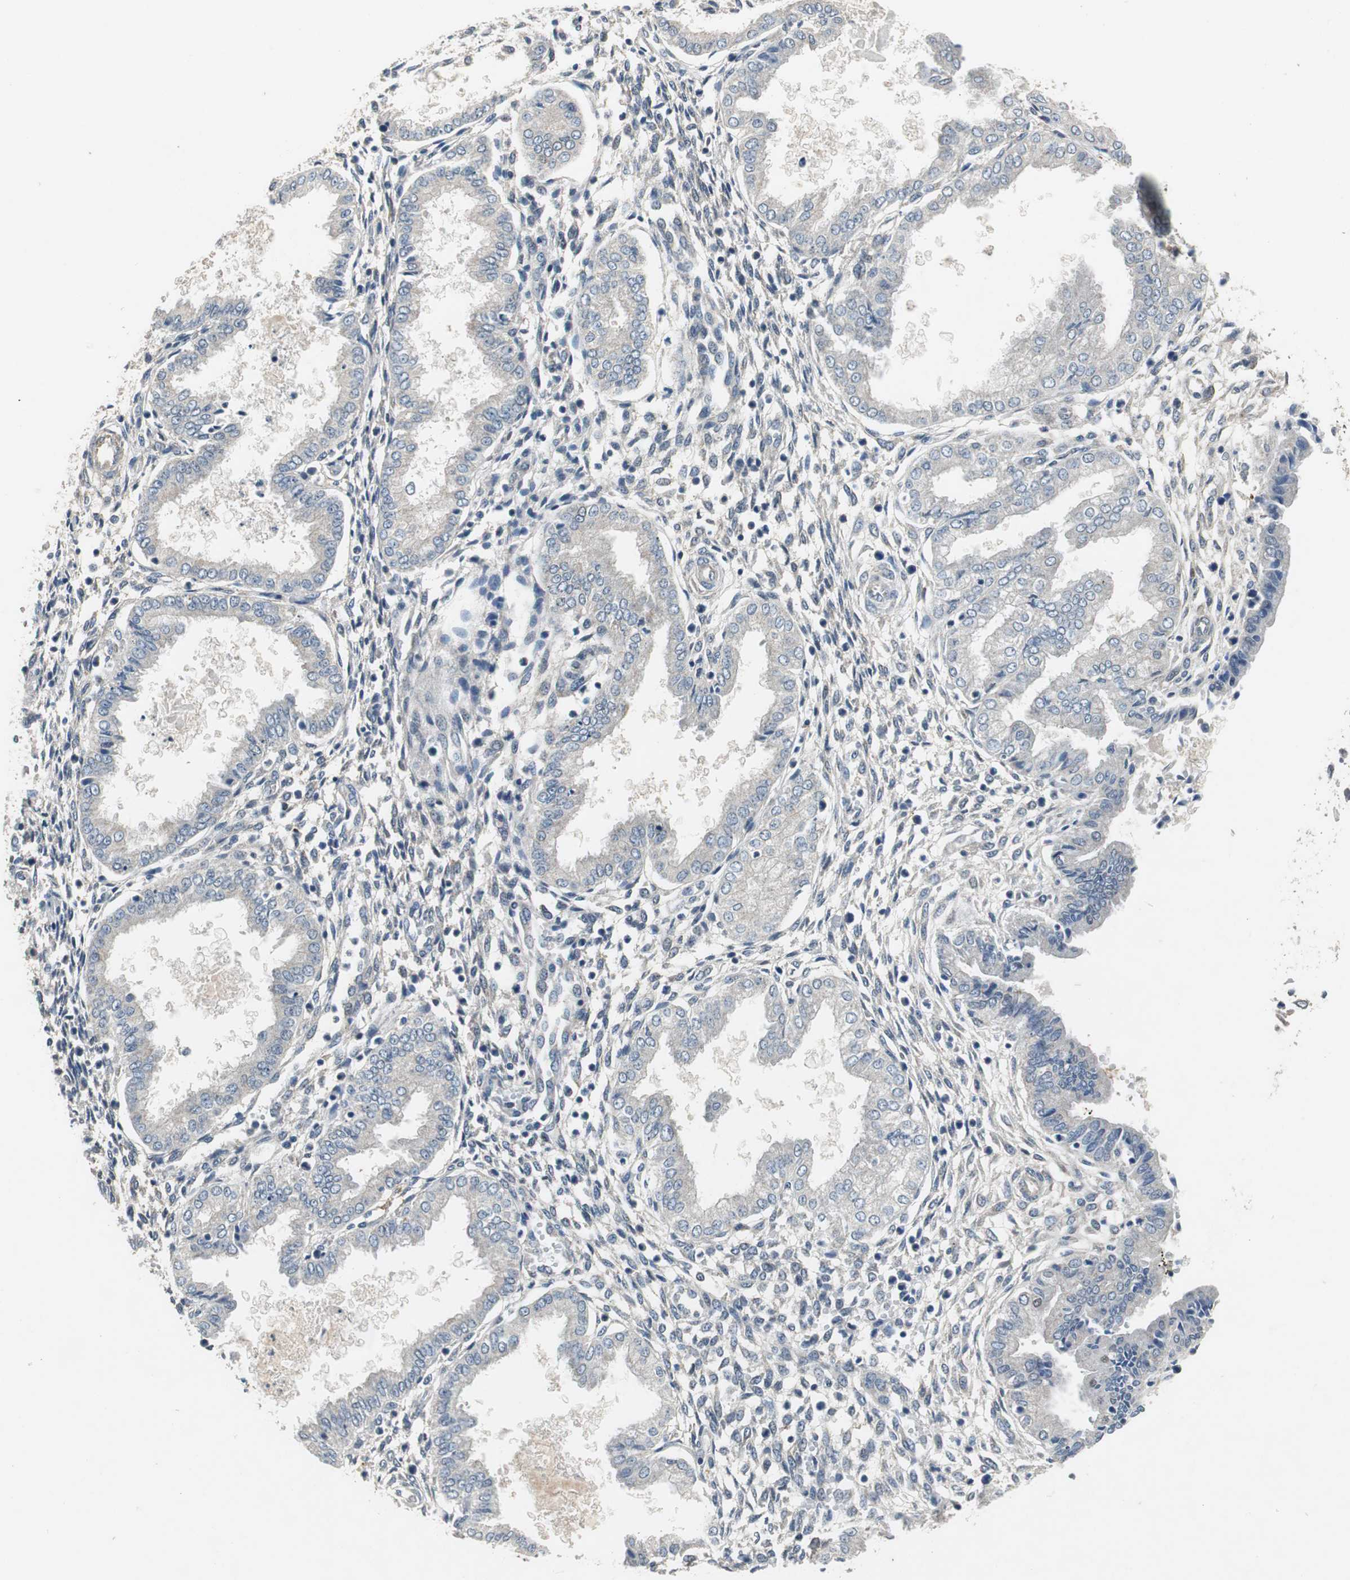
{"staining": {"intensity": "moderate", "quantity": ">75%", "location": "cytoplasmic/membranous"}, "tissue": "endometrium", "cell_type": "Cells in endometrial stroma", "image_type": "normal", "snomed": [{"axis": "morphology", "description": "Normal tissue, NOS"}, {"axis": "topography", "description": "Endometrium"}], "caption": "An image of endometrium stained for a protein reveals moderate cytoplasmic/membranous brown staining in cells in endometrial stroma. Using DAB (3,3'-diaminobenzidine) (brown) and hematoxylin (blue) stains, captured at high magnification using brightfield microscopy.", "gene": "ISCU", "patient": {"sex": "female", "age": 33}}